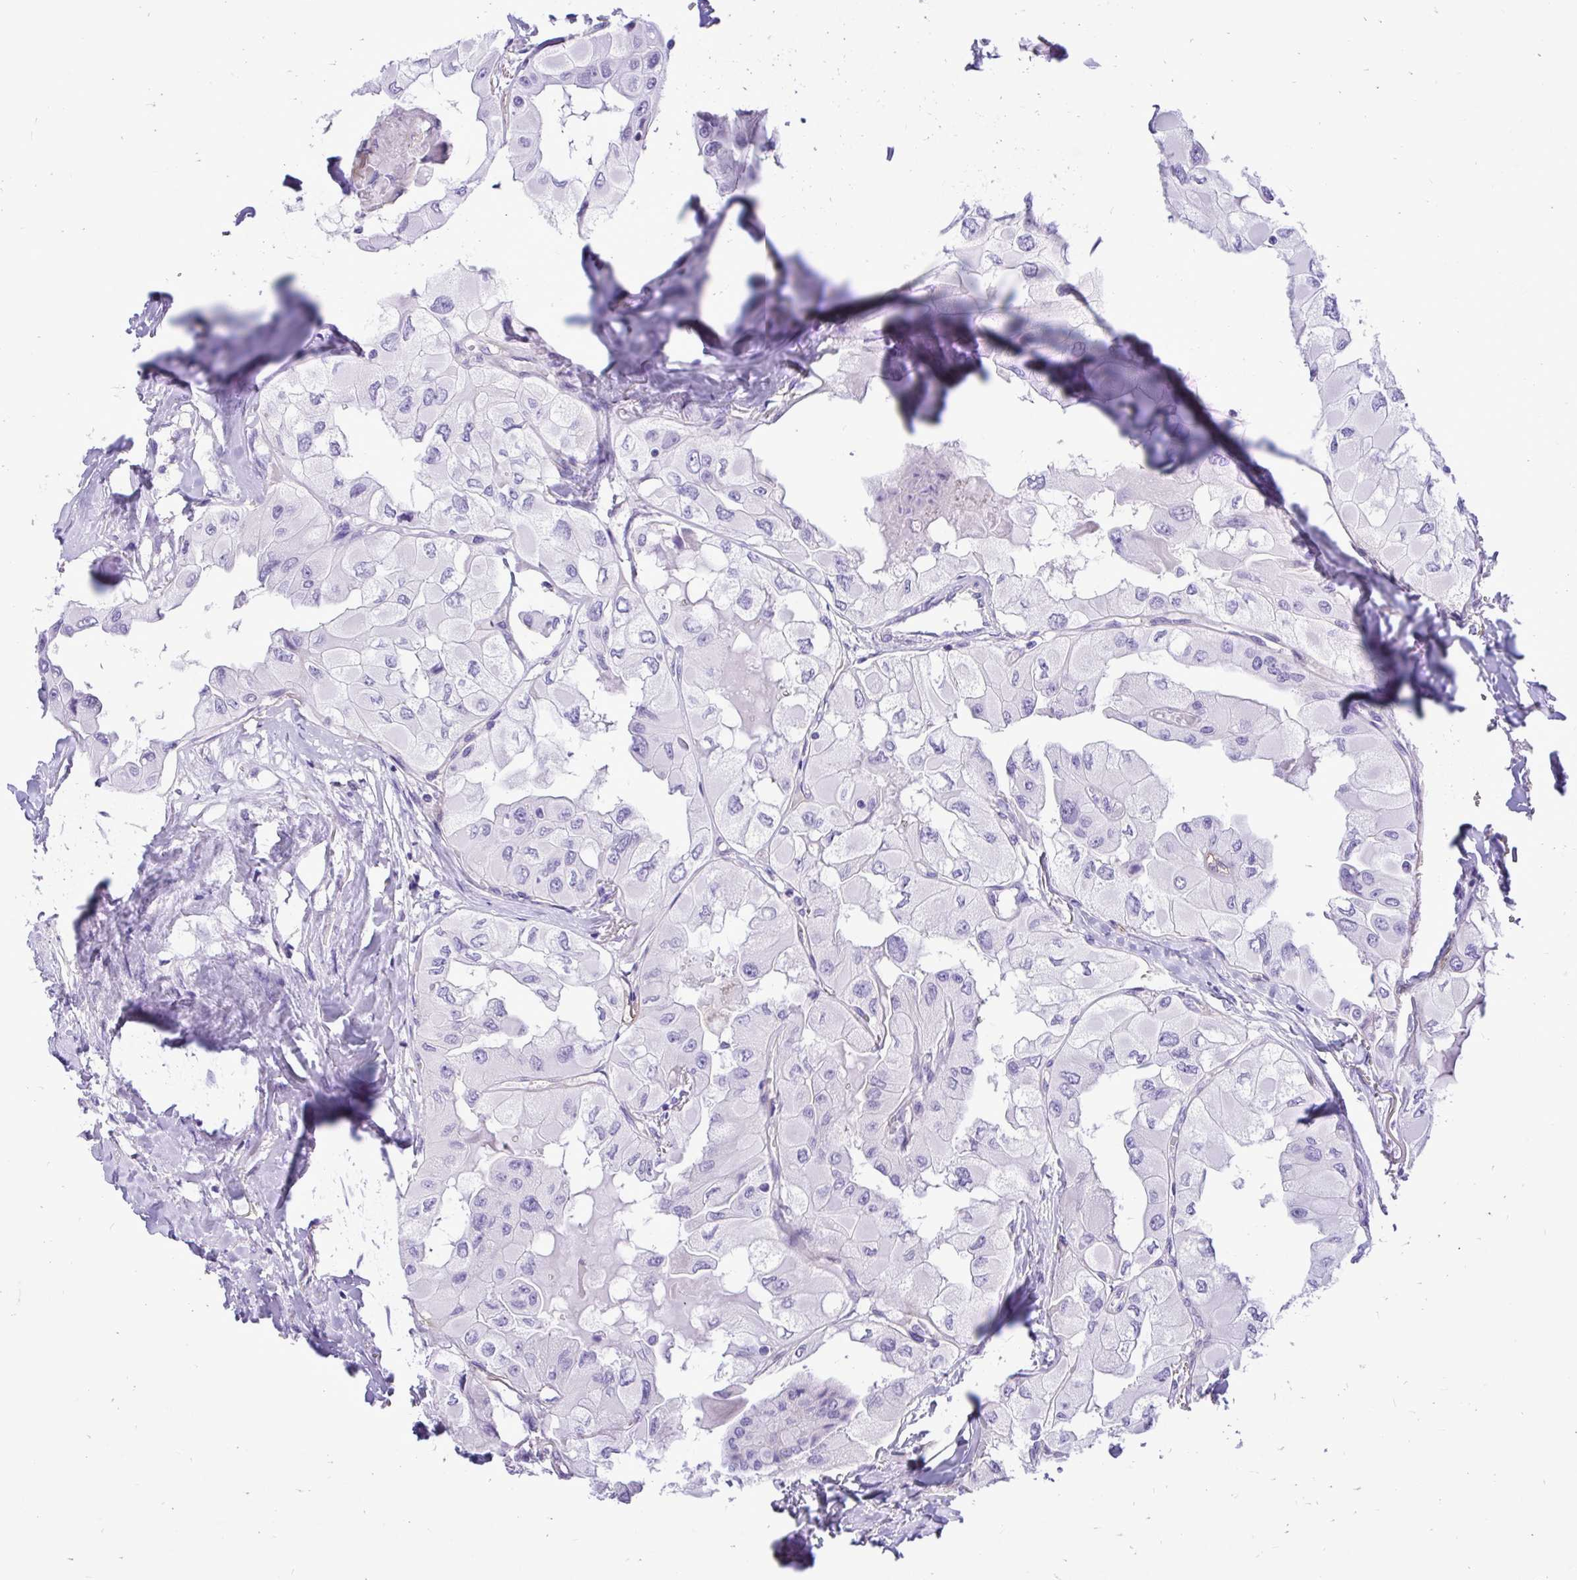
{"staining": {"intensity": "negative", "quantity": "none", "location": "none"}, "tissue": "thyroid cancer", "cell_type": "Tumor cells", "image_type": "cancer", "snomed": [{"axis": "morphology", "description": "Normal tissue, NOS"}, {"axis": "morphology", "description": "Papillary adenocarcinoma, NOS"}, {"axis": "topography", "description": "Thyroid gland"}], "caption": "Image shows no significant protein staining in tumor cells of thyroid papillary adenocarcinoma. (DAB (3,3'-diaminobenzidine) immunohistochemistry (IHC) with hematoxylin counter stain).", "gene": "ABCG2", "patient": {"sex": "female", "age": 59}}